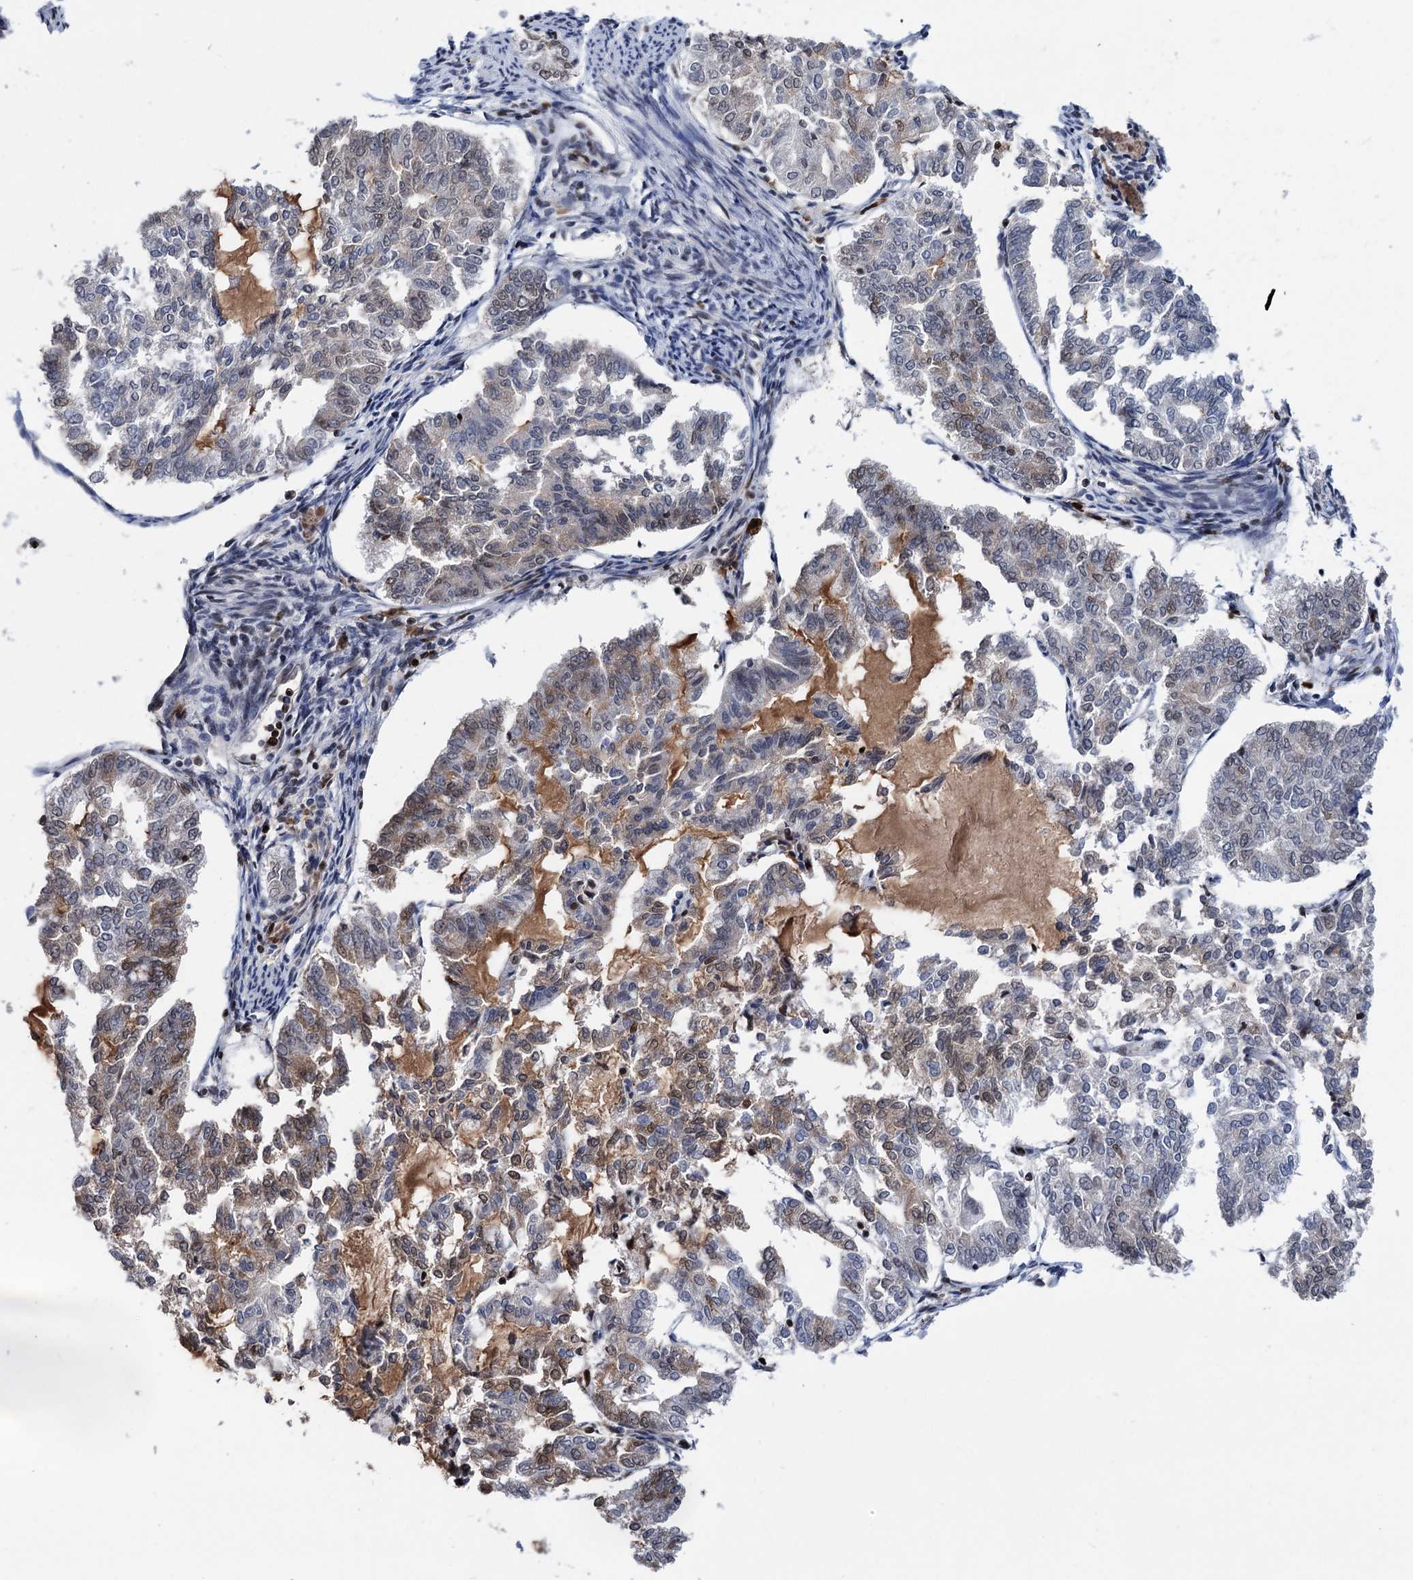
{"staining": {"intensity": "weak", "quantity": "<25%", "location": "cytoplasmic/membranous,nuclear"}, "tissue": "endometrial cancer", "cell_type": "Tumor cells", "image_type": "cancer", "snomed": [{"axis": "morphology", "description": "Adenocarcinoma, NOS"}, {"axis": "topography", "description": "Endometrium"}], "caption": "Micrograph shows no protein staining in tumor cells of endometrial cancer tissue.", "gene": "ZCCHC10", "patient": {"sex": "female", "age": 79}}